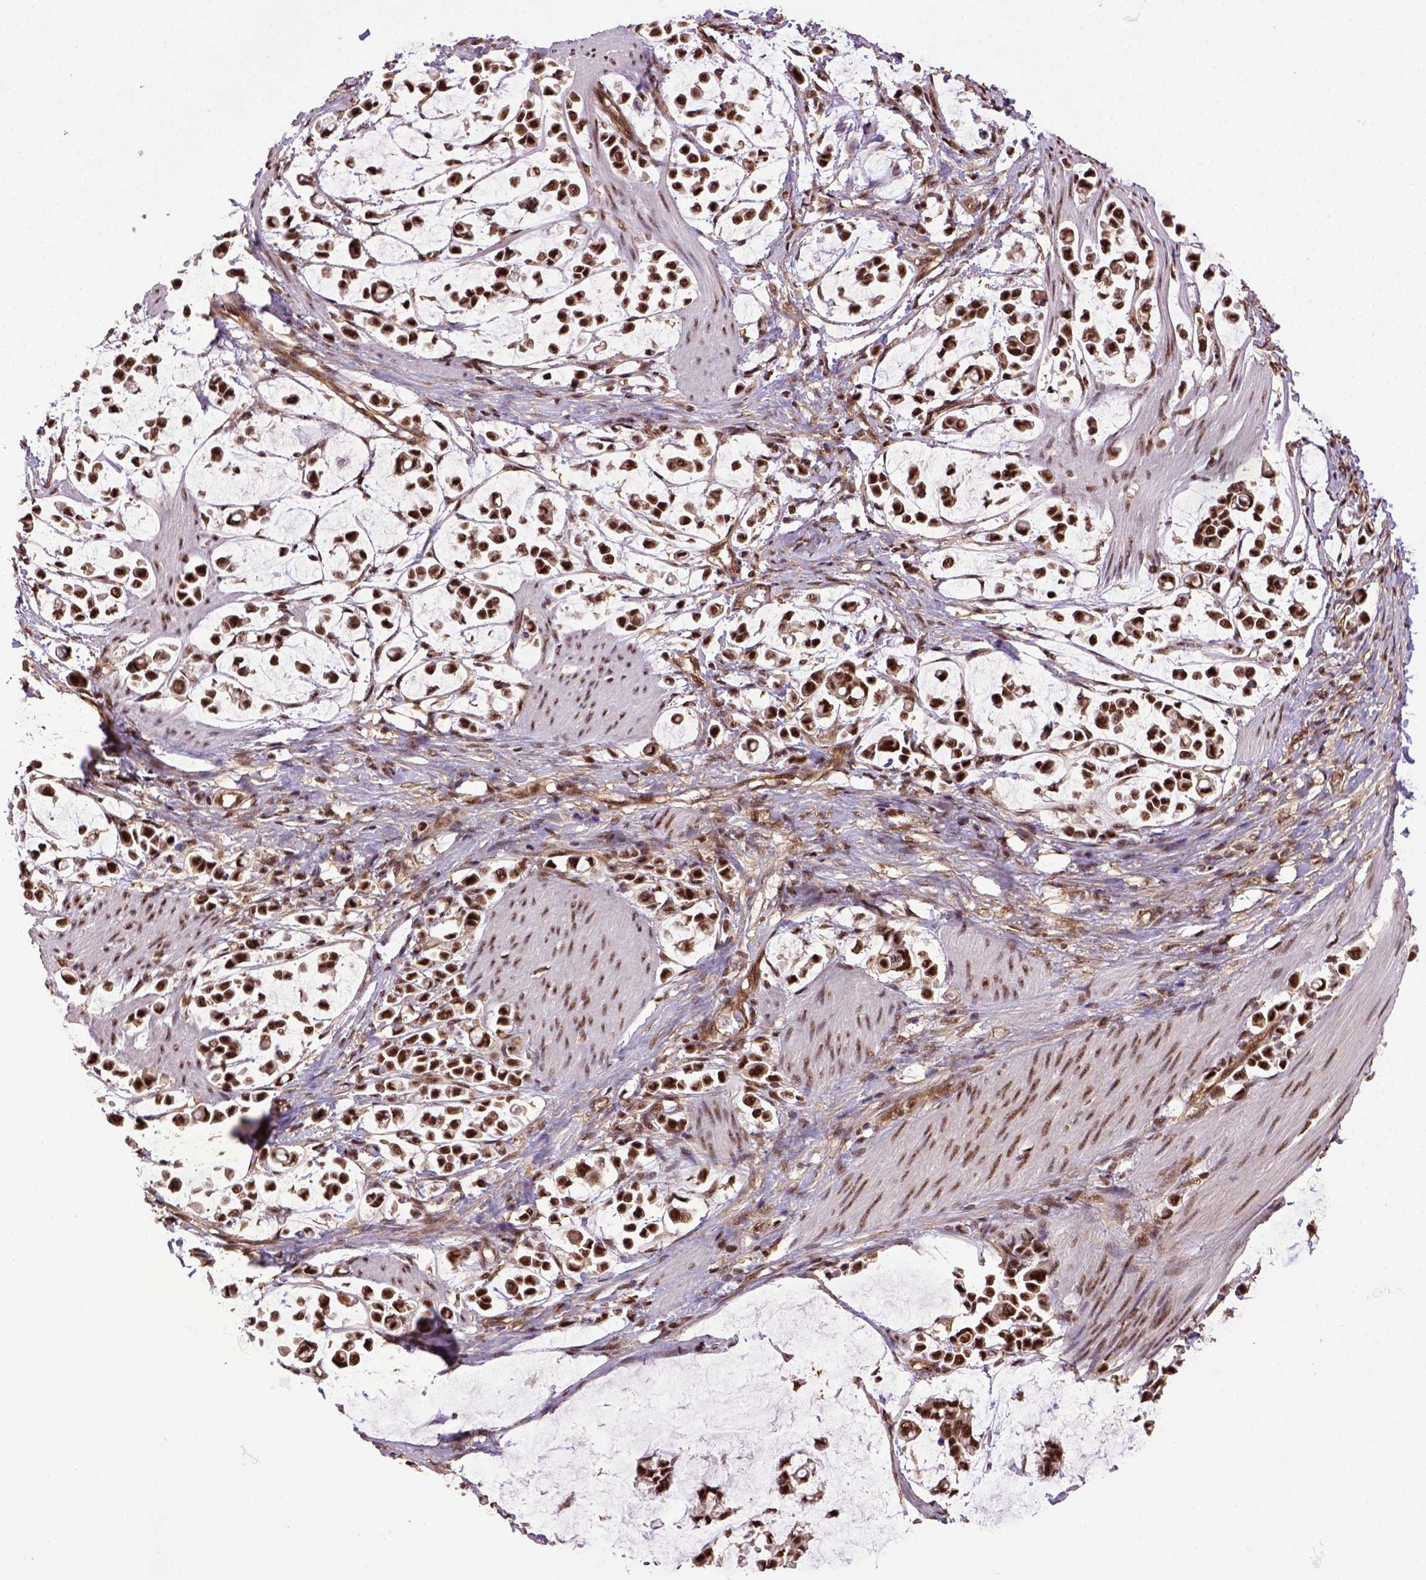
{"staining": {"intensity": "strong", "quantity": ">75%", "location": "nuclear"}, "tissue": "stomach cancer", "cell_type": "Tumor cells", "image_type": "cancer", "snomed": [{"axis": "morphology", "description": "Adenocarcinoma, NOS"}, {"axis": "topography", "description": "Stomach"}], "caption": "Stomach cancer (adenocarcinoma) stained with a brown dye exhibits strong nuclear positive positivity in about >75% of tumor cells.", "gene": "PPIG", "patient": {"sex": "male", "age": 82}}